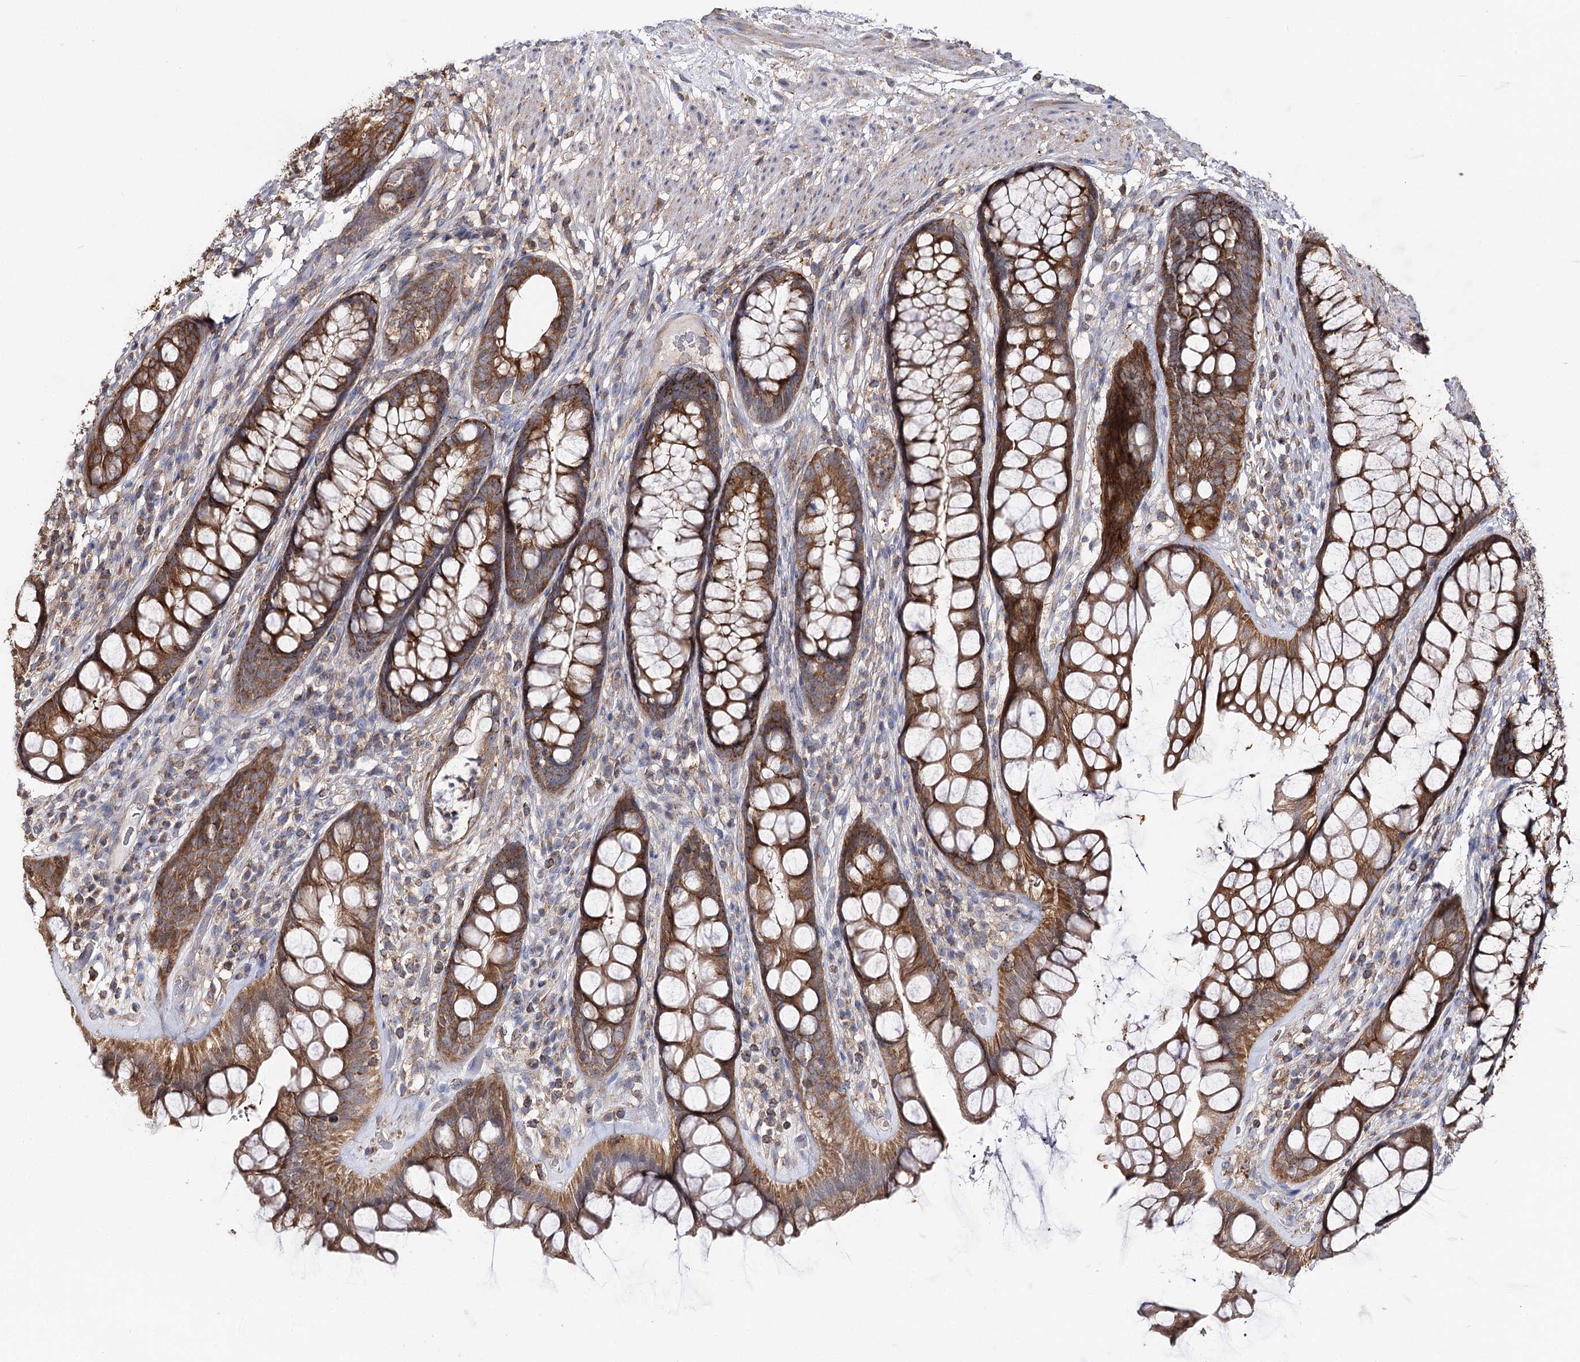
{"staining": {"intensity": "moderate", "quantity": ">75%", "location": "cytoplasmic/membranous"}, "tissue": "rectum", "cell_type": "Glandular cells", "image_type": "normal", "snomed": [{"axis": "morphology", "description": "Normal tissue, NOS"}, {"axis": "topography", "description": "Rectum"}], "caption": "An image of rectum stained for a protein shows moderate cytoplasmic/membranous brown staining in glandular cells. (brown staining indicates protein expression, while blue staining denotes nuclei).", "gene": "SEC24B", "patient": {"sex": "male", "age": 74}}